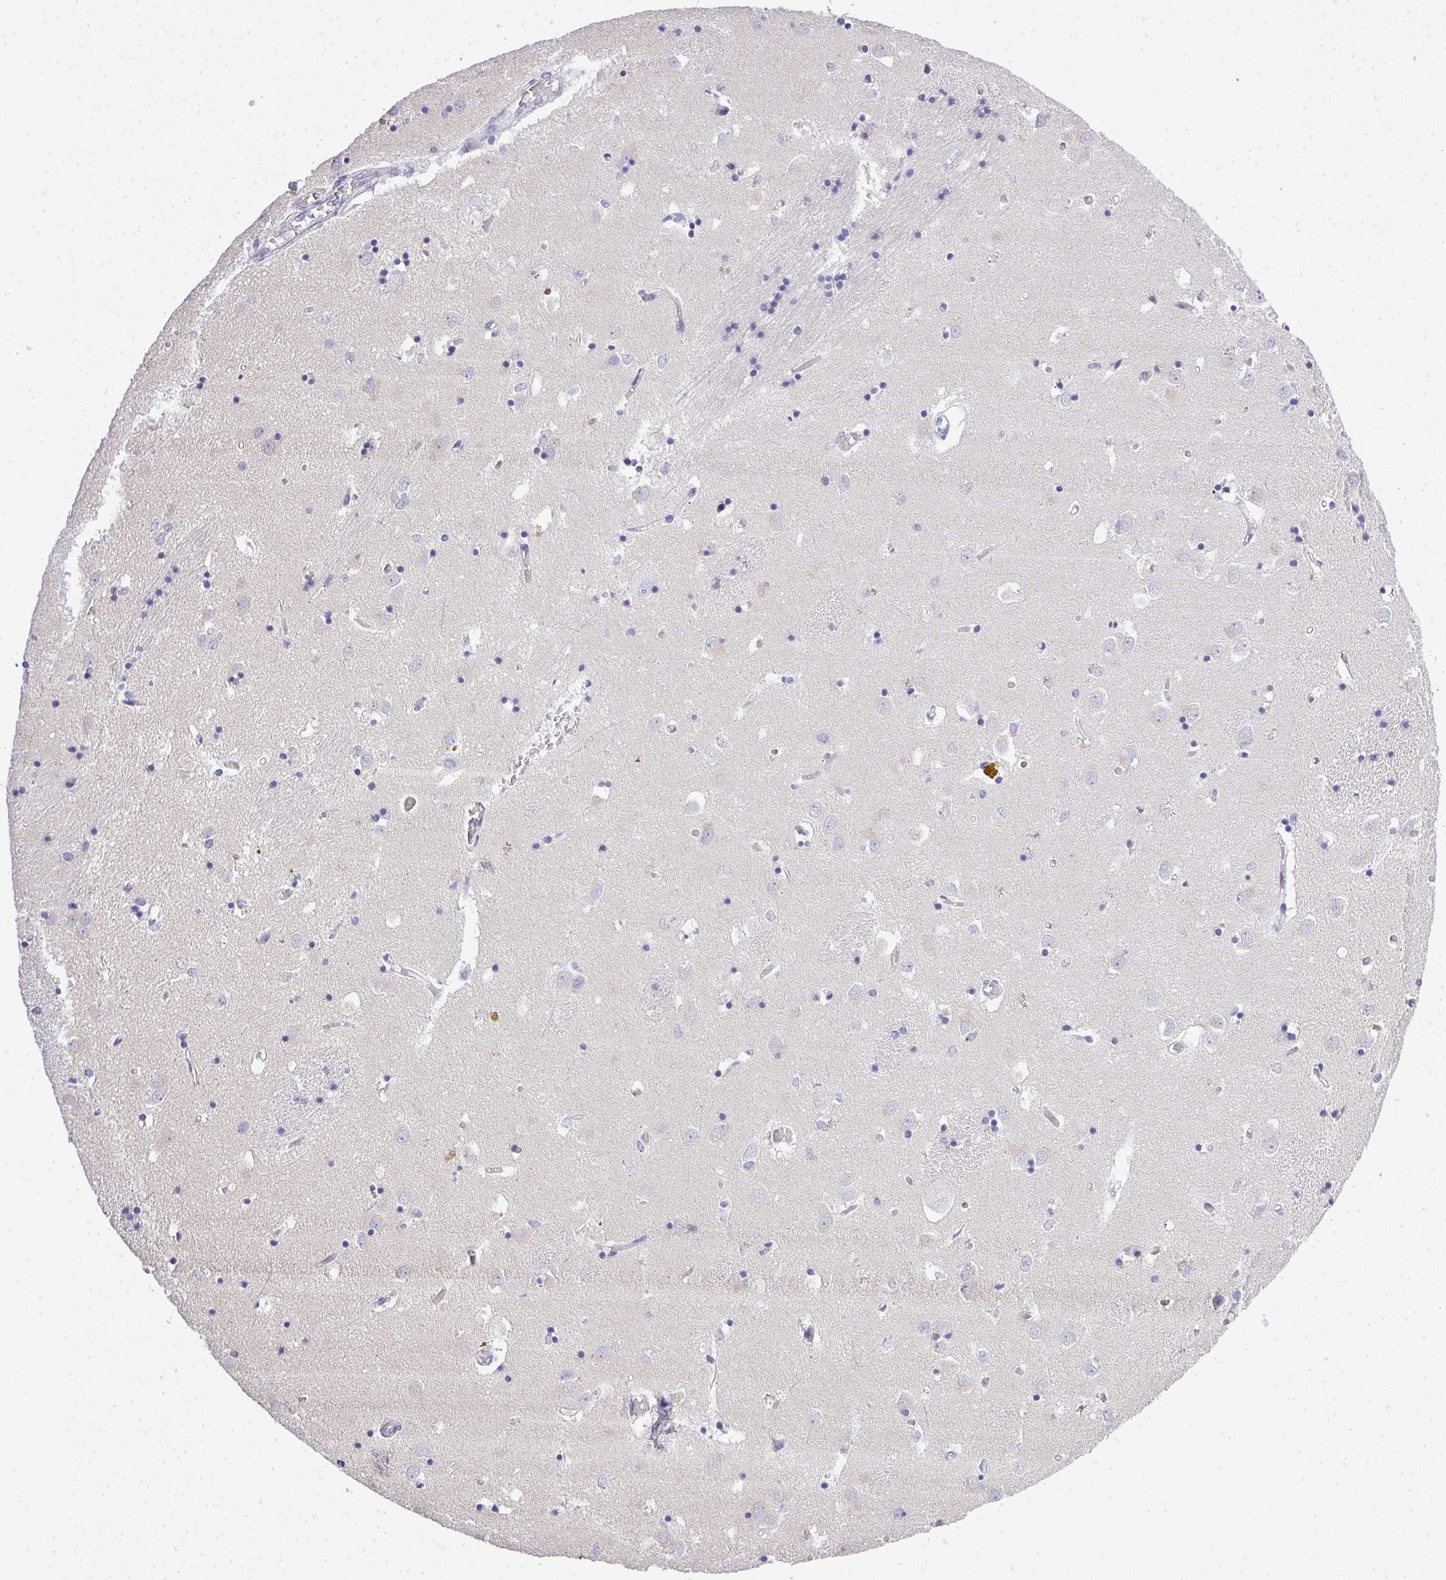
{"staining": {"intensity": "negative", "quantity": "none", "location": "none"}, "tissue": "caudate", "cell_type": "Glial cells", "image_type": "normal", "snomed": [{"axis": "morphology", "description": "Normal tissue, NOS"}, {"axis": "topography", "description": "Lateral ventricle wall"}], "caption": "Glial cells show no significant expression in normal caudate. (Immunohistochemistry (ihc), brightfield microscopy, high magnification).", "gene": "PLPPR3", "patient": {"sex": "male", "age": 70}}